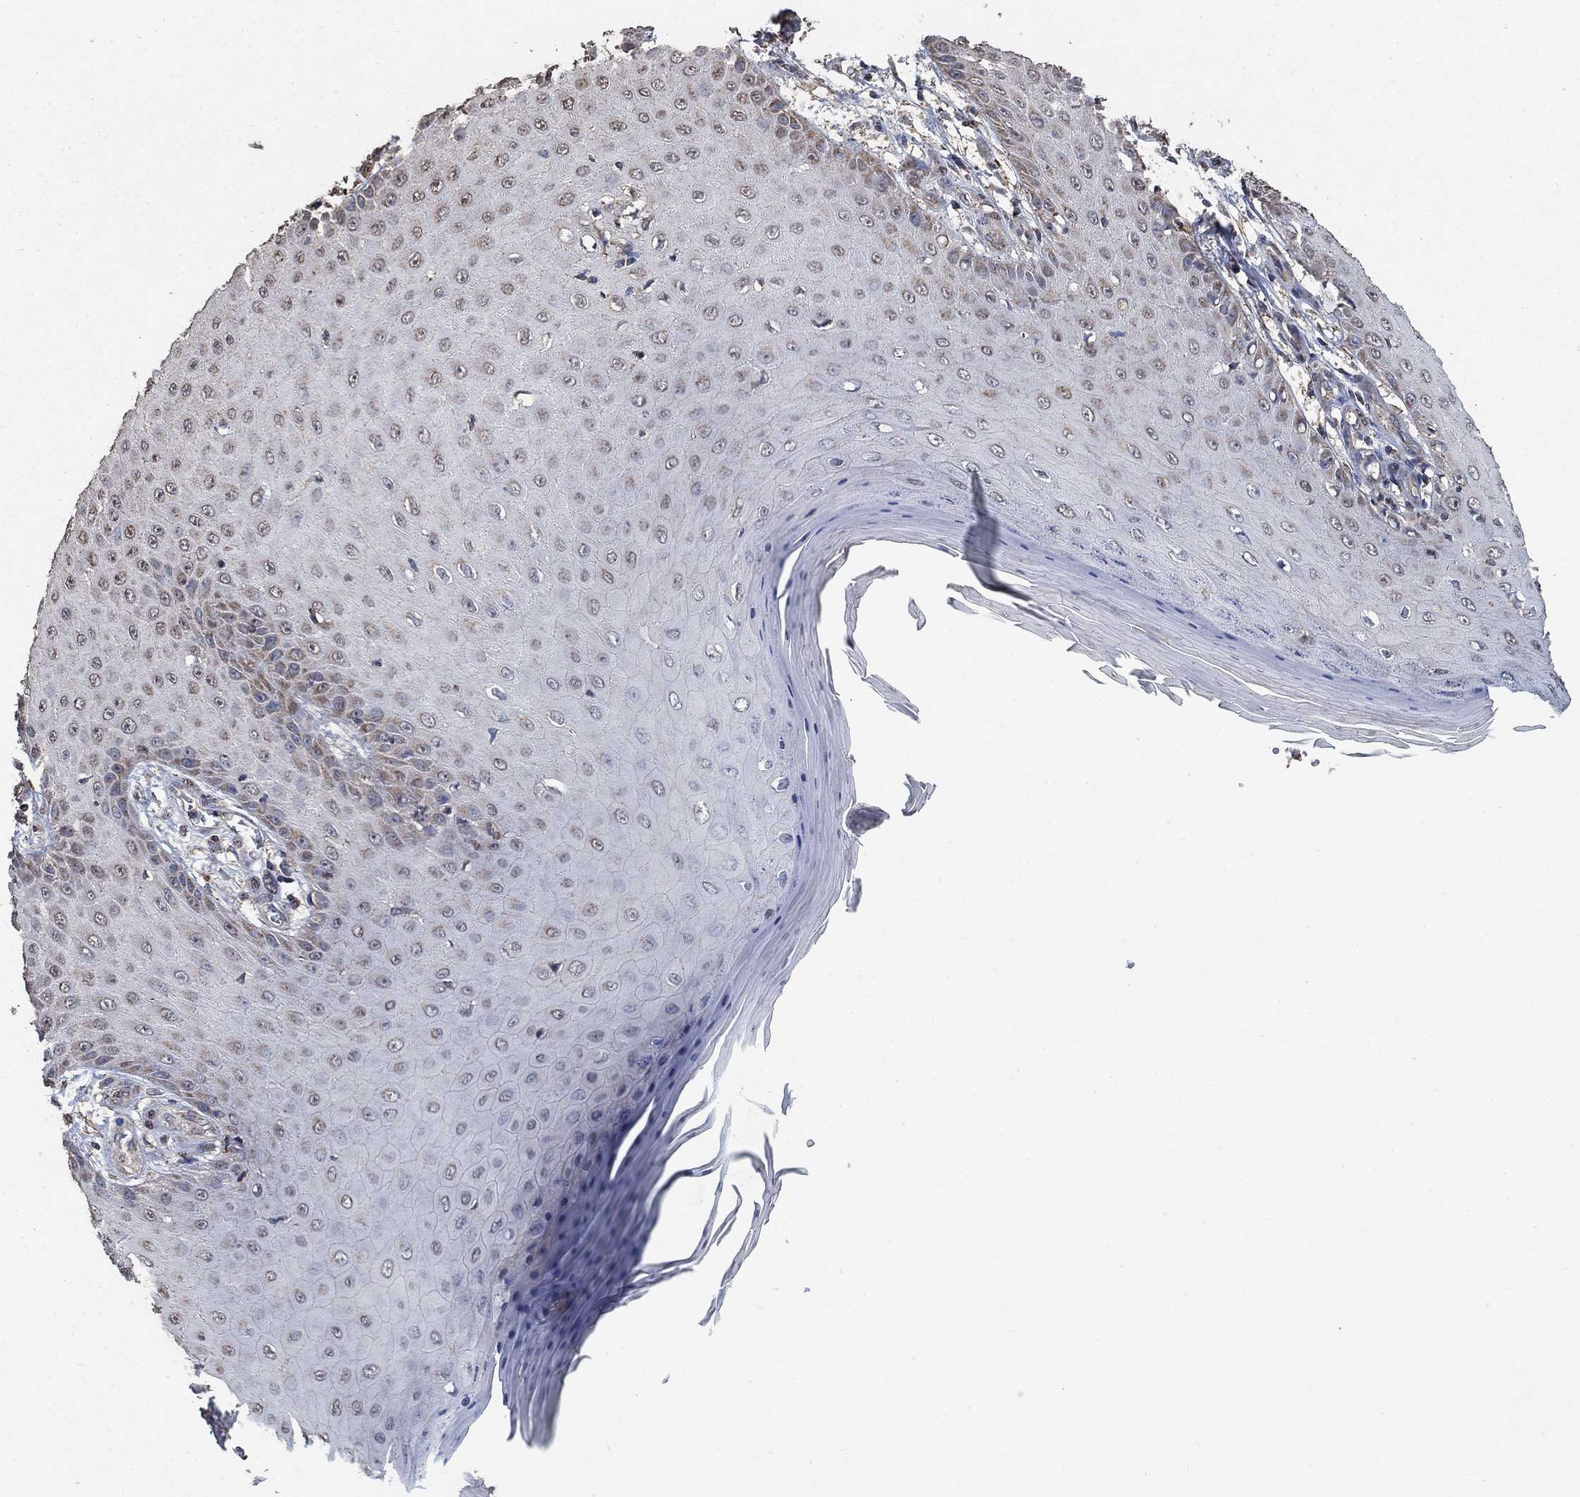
{"staining": {"intensity": "weak", "quantity": "25%-75%", "location": "nuclear"}, "tissue": "skin cancer", "cell_type": "Tumor cells", "image_type": "cancer", "snomed": [{"axis": "morphology", "description": "Inflammation, NOS"}, {"axis": "morphology", "description": "Squamous cell carcinoma, NOS"}, {"axis": "topography", "description": "Skin"}], "caption": "Protein staining by immunohistochemistry (IHC) exhibits weak nuclear expression in about 25%-75% of tumor cells in squamous cell carcinoma (skin).", "gene": "MRPS24", "patient": {"sex": "male", "age": 70}}